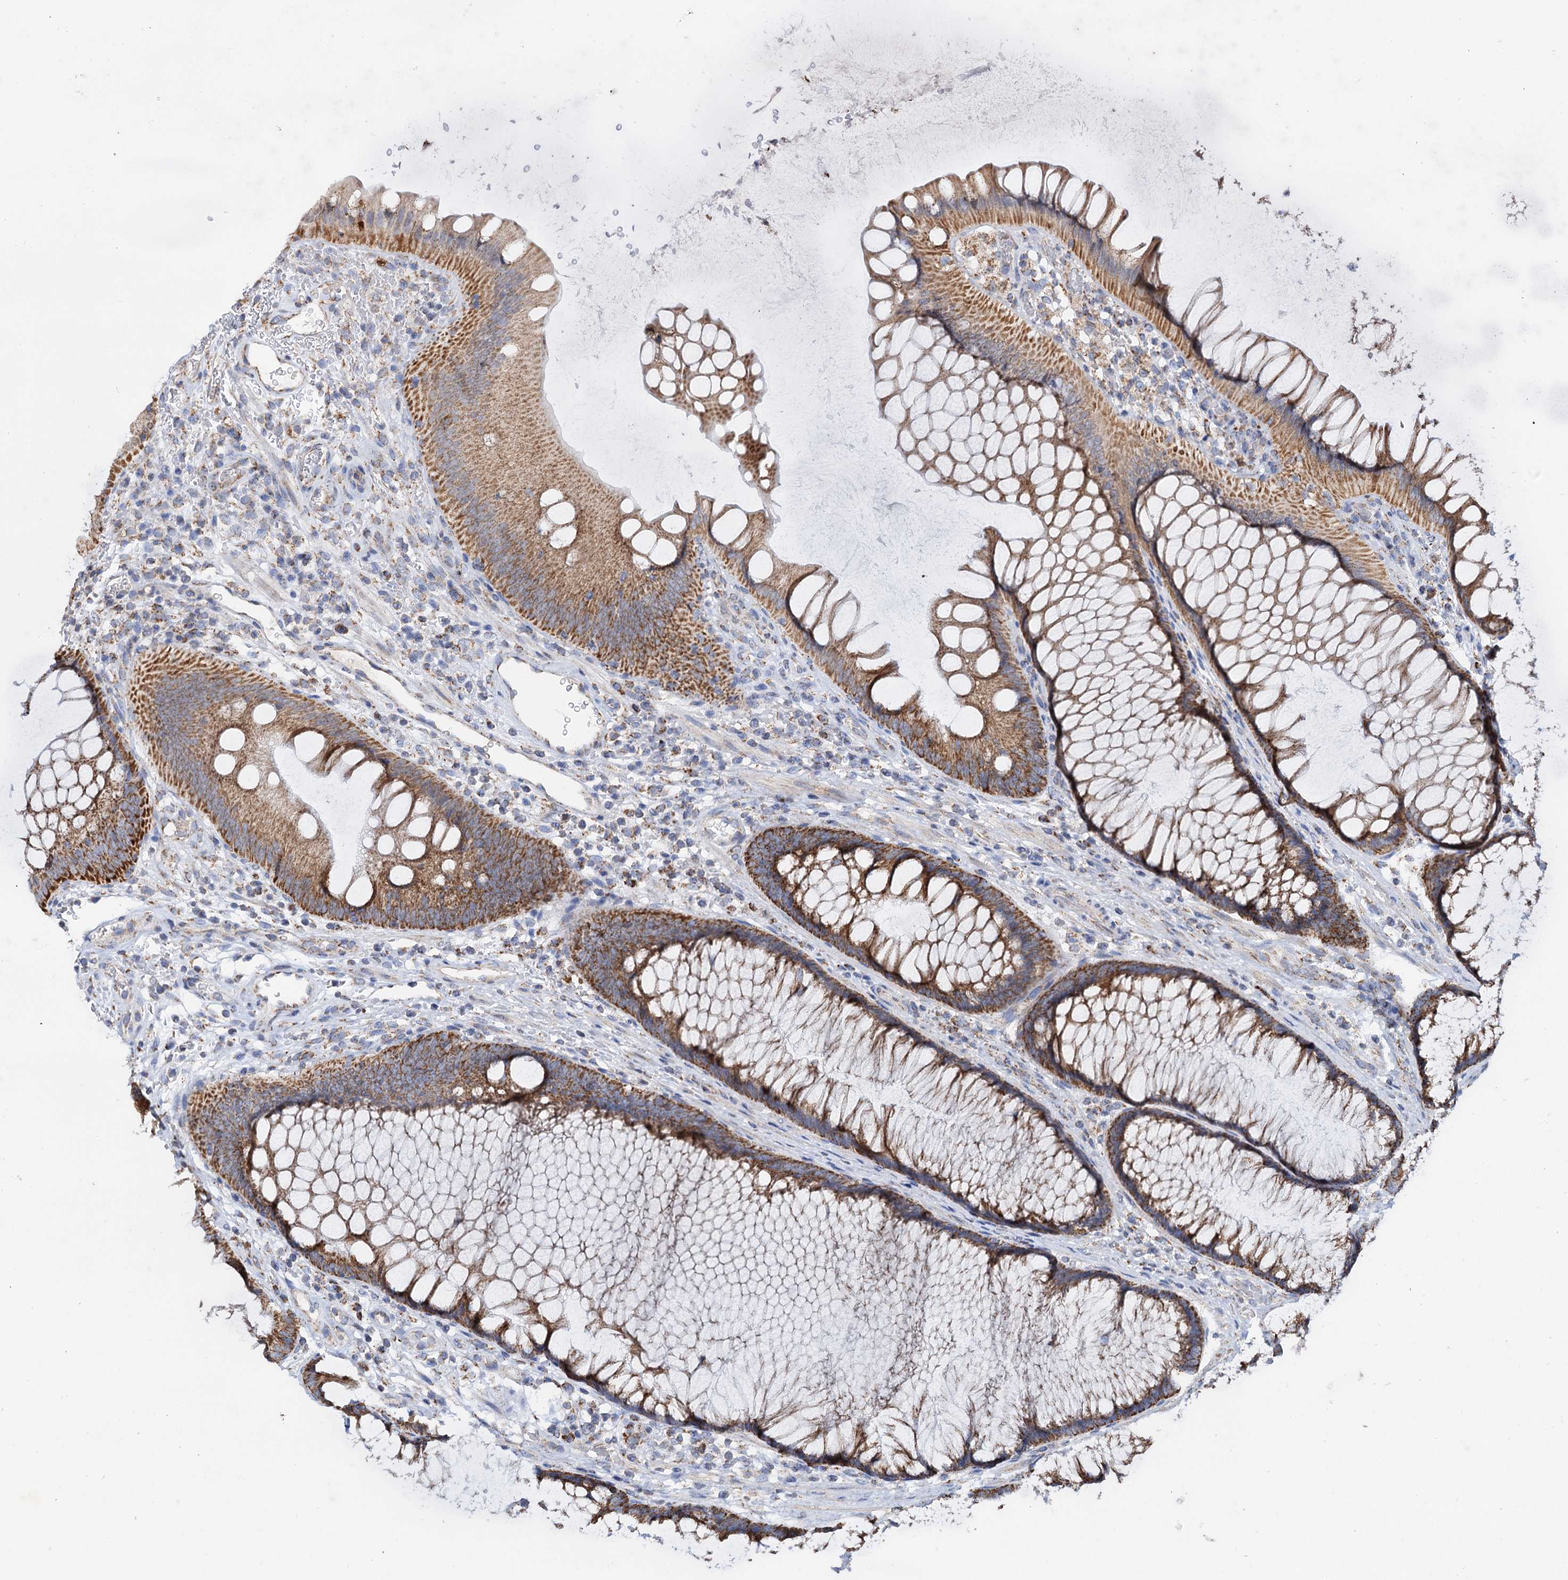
{"staining": {"intensity": "negative", "quantity": "none", "location": "none"}, "tissue": "colon", "cell_type": "Endothelial cells", "image_type": "normal", "snomed": [{"axis": "morphology", "description": "Normal tissue, NOS"}, {"axis": "topography", "description": "Colon"}], "caption": "DAB (3,3'-diaminobenzidine) immunohistochemical staining of unremarkable colon exhibits no significant positivity in endothelial cells. (DAB immunohistochemistry, high magnification).", "gene": "C2CD3", "patient": {"sex": "female", "age": 82}}